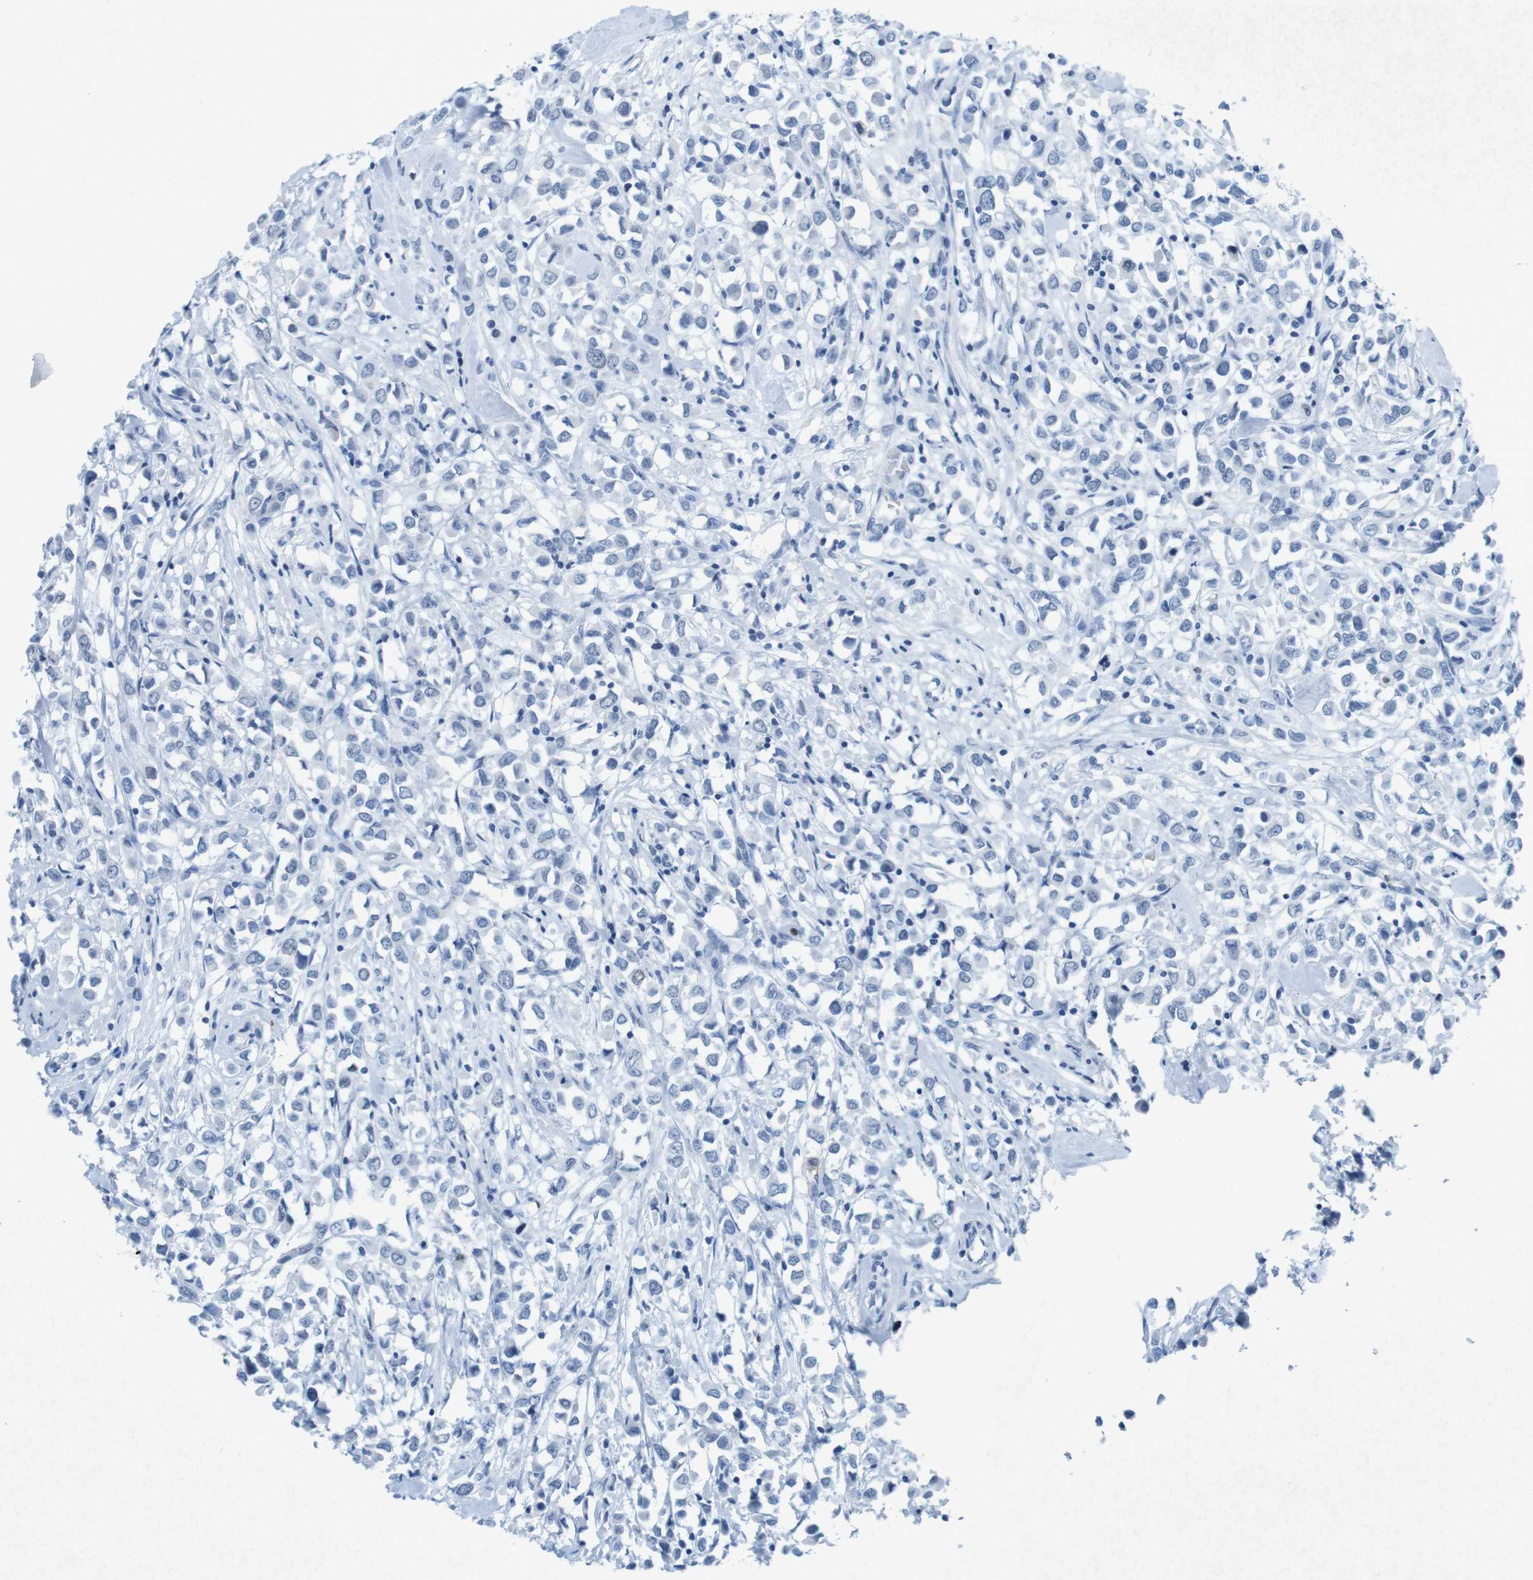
{"staining": {"intensity": "negative", "quantity": "none", "location": "none"}, "tissue": "breast cancer", "cell_type": "Tumor cells", "image_type": "cancer", "snomed": [{"axis": "morphology", "description": "Duct carcinoma"}, {"axis": "topography", "description": "Breast"}], "caption": "An immunohistochemistry photomicrograph of breast intraductal carcinoma is shown. There is no staining in tumor cells of breast intraductal carcinoma. (Immunohistochemistry, brightfield microscopy, high magnification).", "gene": "CTAG1B", "patient": {"sex": "female", "age": 61}}